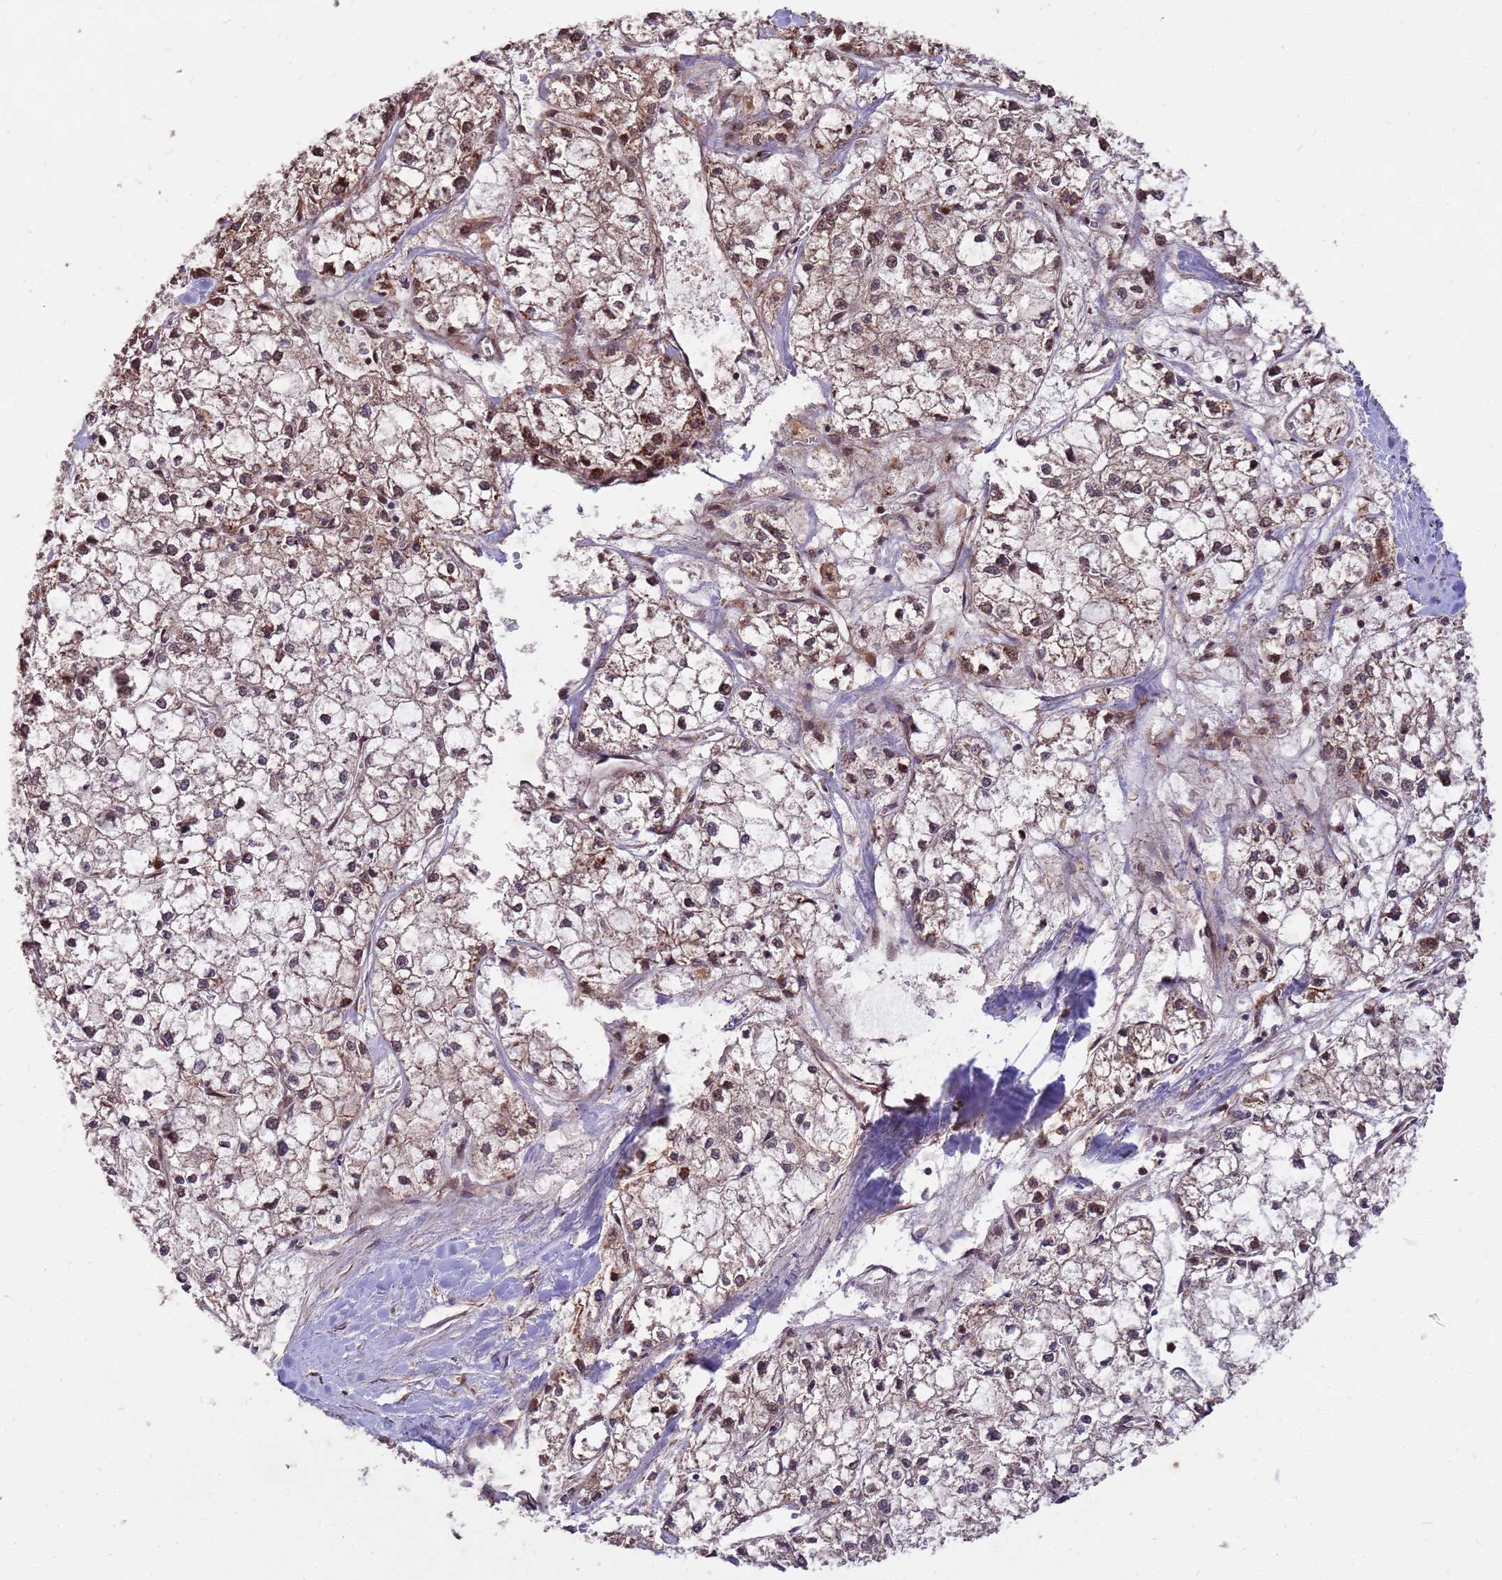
{"staining": {"intensity": "moderate", "quantity": "25%-75%", "location": "cytoplasmic/membranous,nuclear"}, "tissue": "liver cancer", "cell_type": "Tumor cells", "image_type": "cancer", "snomed": [{"axis": "morphology", "description": "Carcinoma, Hepatocellular, NOS"}, {"axis": "topography", "description": "Liver"}], "caption": "Immunohistochemistry (IHC) of human liver hepatocellular carcinoma demonstrates medium levels of moderate cytoplasmic/membranous and nuclear expression in approximately 25%-75% of tumor cells.", "gene": "ZNF619", "patient": {"sex": "female", "age": 43}}